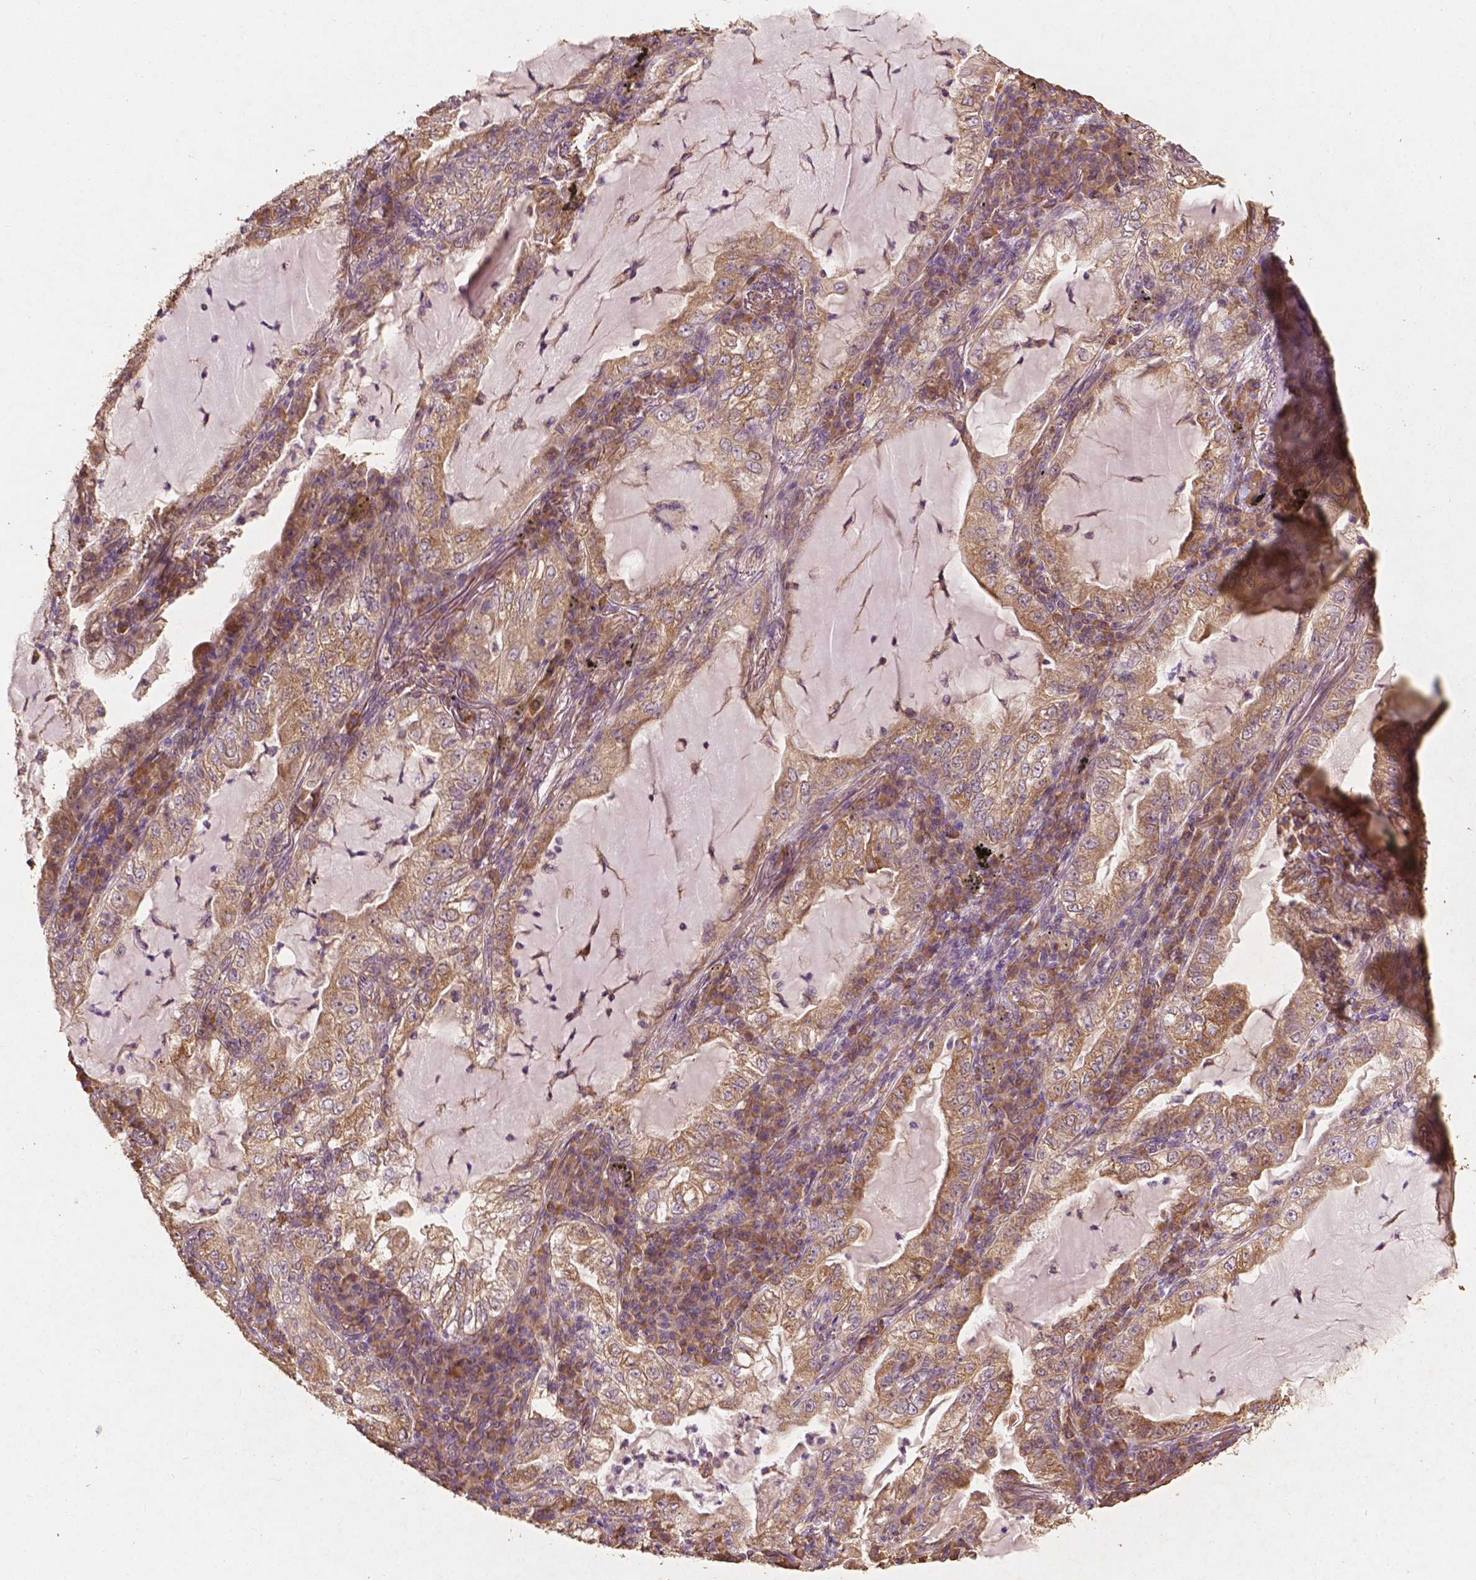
{"staining": {"intensity": "weak", "quantity": ">75%", "location": "cytoplasmic/membranous"}, "tissue": "lung cancer", "cell_type": "Tumor cells", "image_type": "cancer", "snomed": [{"axis": "morphology", "description": "Adenocarcinoma, NOS"}, {"axis": "topography", "description": "Lung"}], "caption": "Human lung cancer stained for a protein (brown) reveals weak cytoplasmic/membranous positive expression in approximately >75% of tumor cells.", "gene": "G3BP1", "patient": {"sex": "female", "age": 73}}